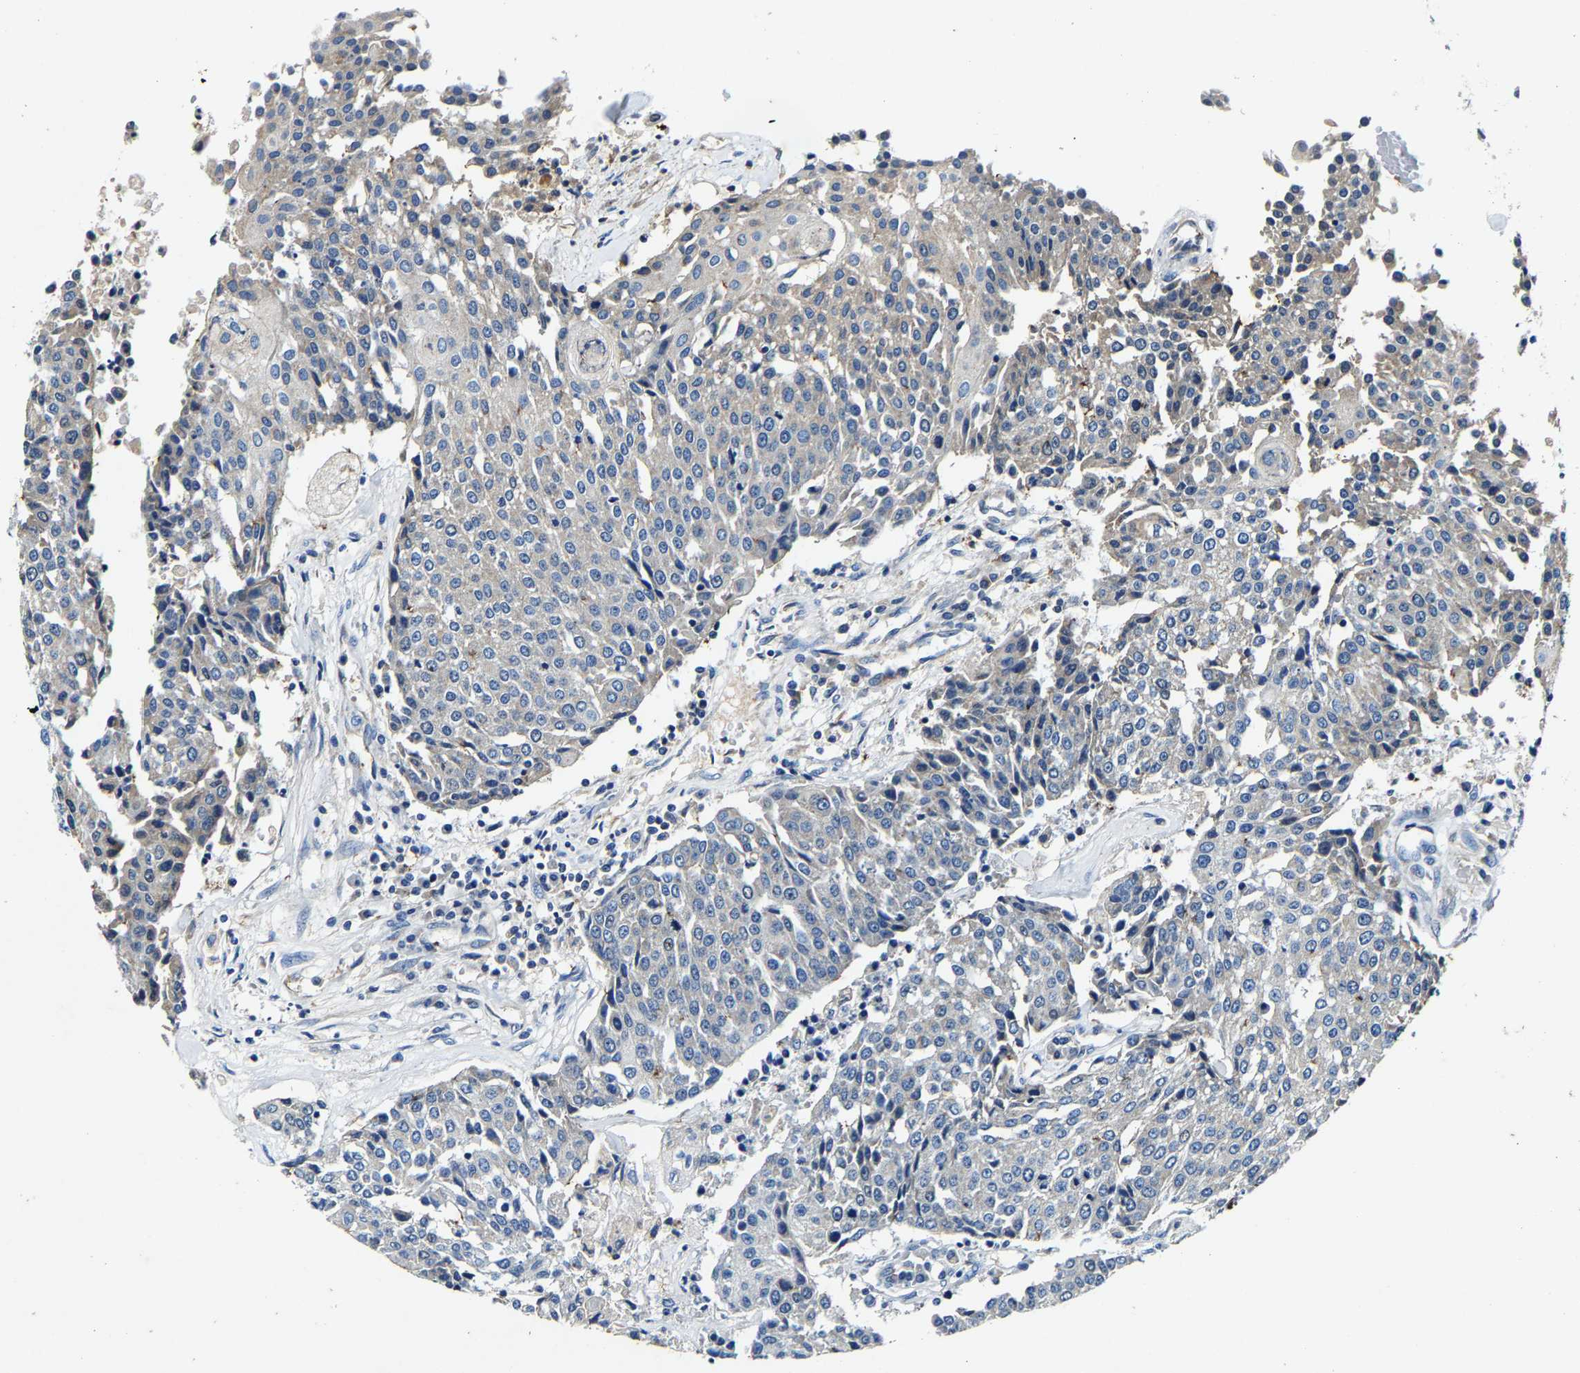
{"staining": {"intensity": "negative", "quantity": "none", "location": "none"}, "tissue": "urothelial cancer", "cell_type": "Tumor cells", "image_type": "cancer", "snomed": [{"axis": "morphology", "description": "Urothelial carcinoma, High grade"}, {"axis": "topography", "description": "Urinary bladder"}], "caption": "Immunohistochemistry photomicrograph of urothelial cancer stained for a protein (brown), which shows no staining in tumor cells.", "gene": "SLC25A25", "patient": {"sex": "female", "age": 85}}